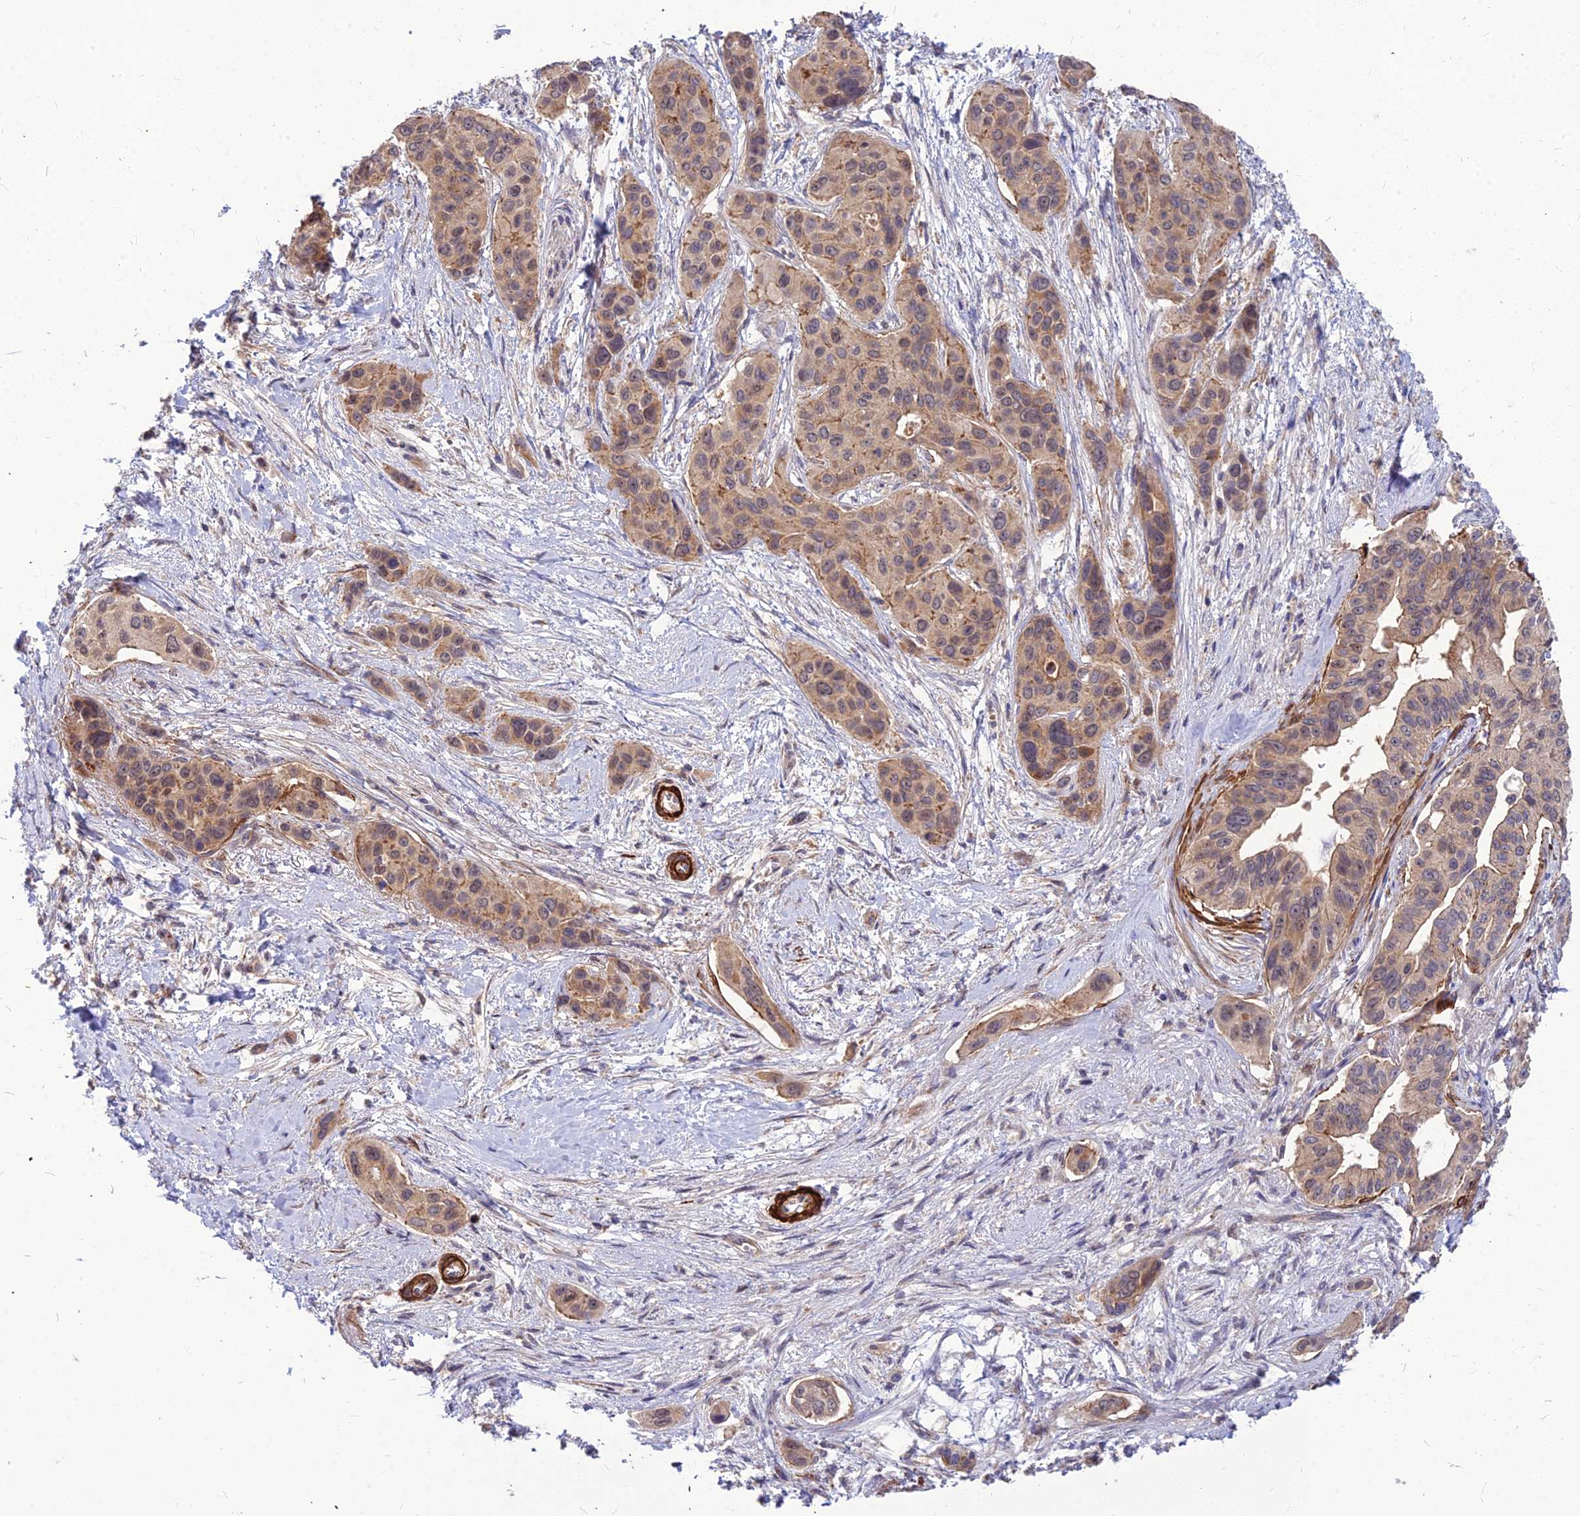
{"staining": {"intensity": "weak", "quantity": ">75%", "location": "cytoplasmic/membranous"}, "tissue": "pancreatic cancer", "cell_type": "Tumor cells", "image_type": "cancer", "snomed": [{"axis": "morphology", "description": "Adenocarcinoma, NOS"}, {"axis": "topography", "description": "Pancreas"}], "caption": "Pancreatic cancer (adenocarcinoma) stained with immunohistochemistry reveals weak cytoplasmic/membranous positivity in about >75% of tumor cells.", "gene": "LEKR1", "patient": {"sex": "male", "age": 72}}